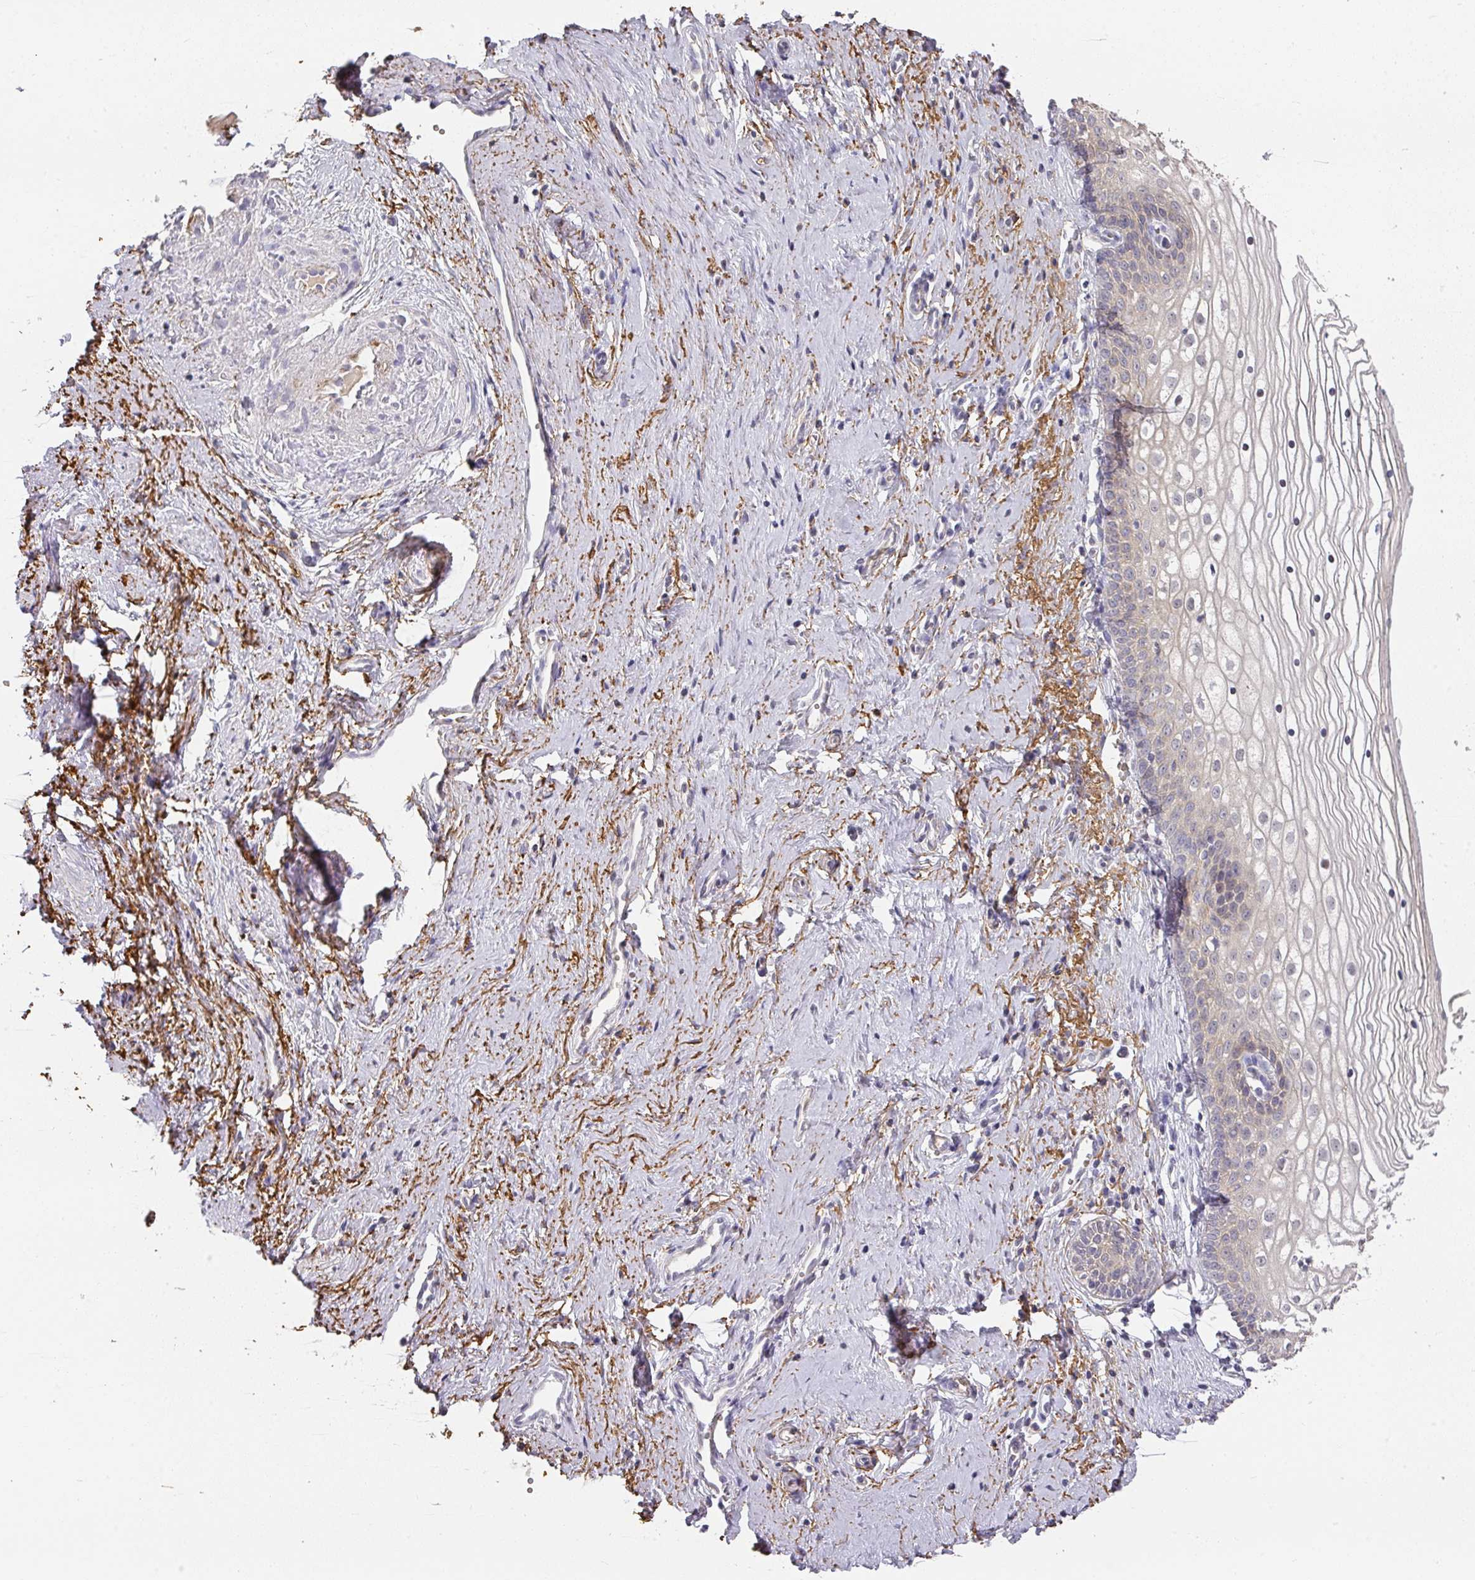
{"staining": {"intensity": "weak", "quantity": "25%-75%", "location": "nuclear"}, "tissue": "vagina", "cell_type": "Squamous epithelial cells", "image_type": "normal", "snomed": [{"axis": "morphology", "description": "Normal tissue, NOS"}, {"axis": "topography", "description": "Vagina"}], "caption": "The immunohistochemical stain shows weak nuclear staining in squamous epithelial cells of normal vagina. The protein of interest is shown in brown color, while the nuclei are stained blue.", "gene": "FOXN4", "patient": {"sex": "female", "age": 59}}